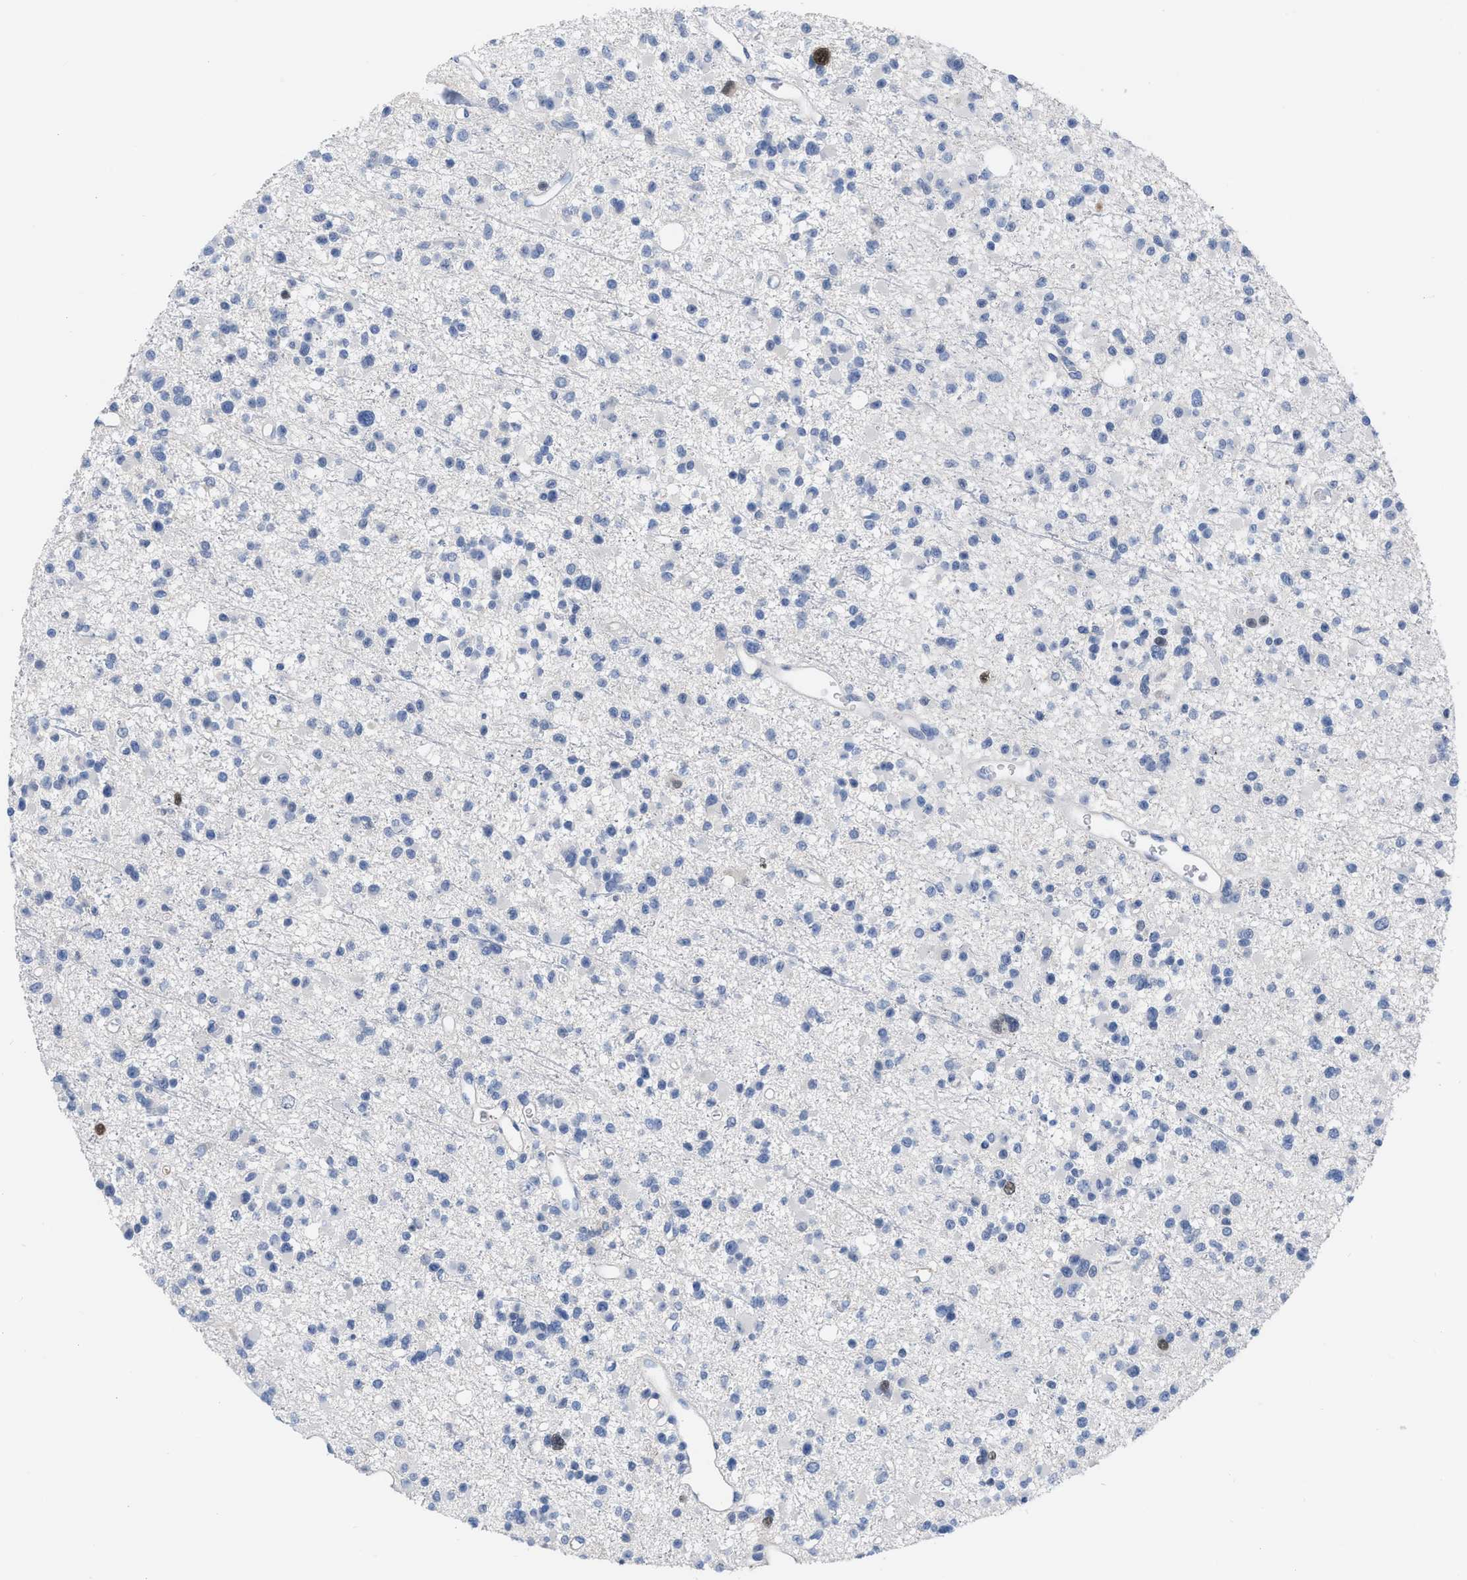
{"staining": {"intensity": "negative", "quantity": "none", "location": "none"}, "tissue": "glioma", "cell_type": "Tumor cells", "image_type": "cancer", "snomed": [{"axis": "morphology", "description": "Glioma, malignant, Low grade"}, {"axis": "topography", "description": "Brain"}], "caption": "The micrograph demonstrates no significant expression in tumor cells of malignant glioma (low-grade).", "gene": "PRMT2", "patient": {"sex": "female", "age": 22}}